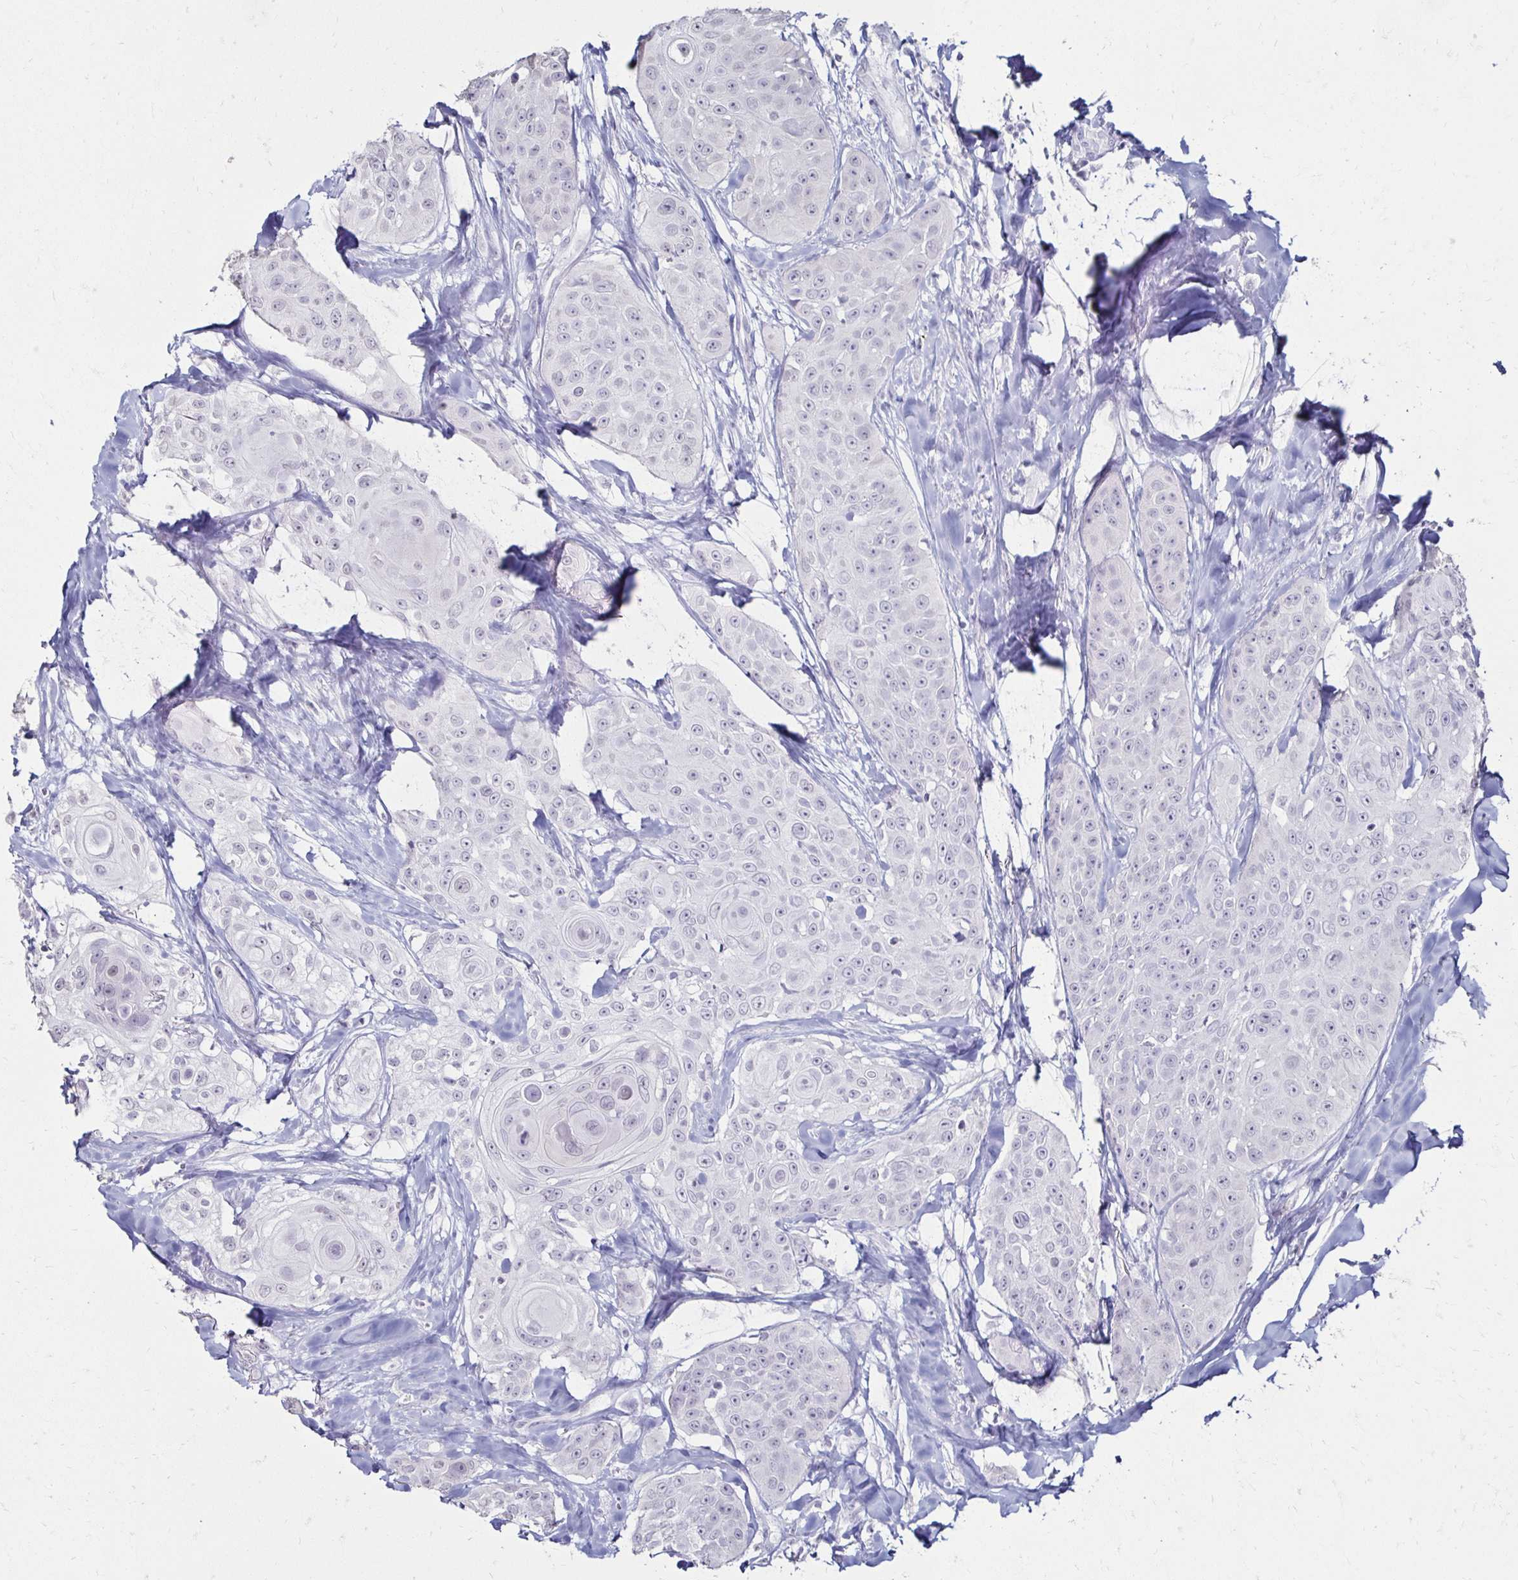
{"staining": {"intensity": "negative", "quantity": "none", "location": "none"}, "tissue": "head and neck cancer", "cell_type": "Tumor cells", "image_type": "cancer", "snomed": [{"axis": "morphology", "description": "Squamous cell carcinoma, NOS"}, {"axis": "topography", "description": "Head-Neck"}], "caption": "This is an immunohistochemistry (IHC) photomicrograph of human head and neck cancer (squamous cell carcinoma). There is no positivity in tumor cells.", "gene": "TOMM34", "patient": {"sex": "male", "age": 83}}